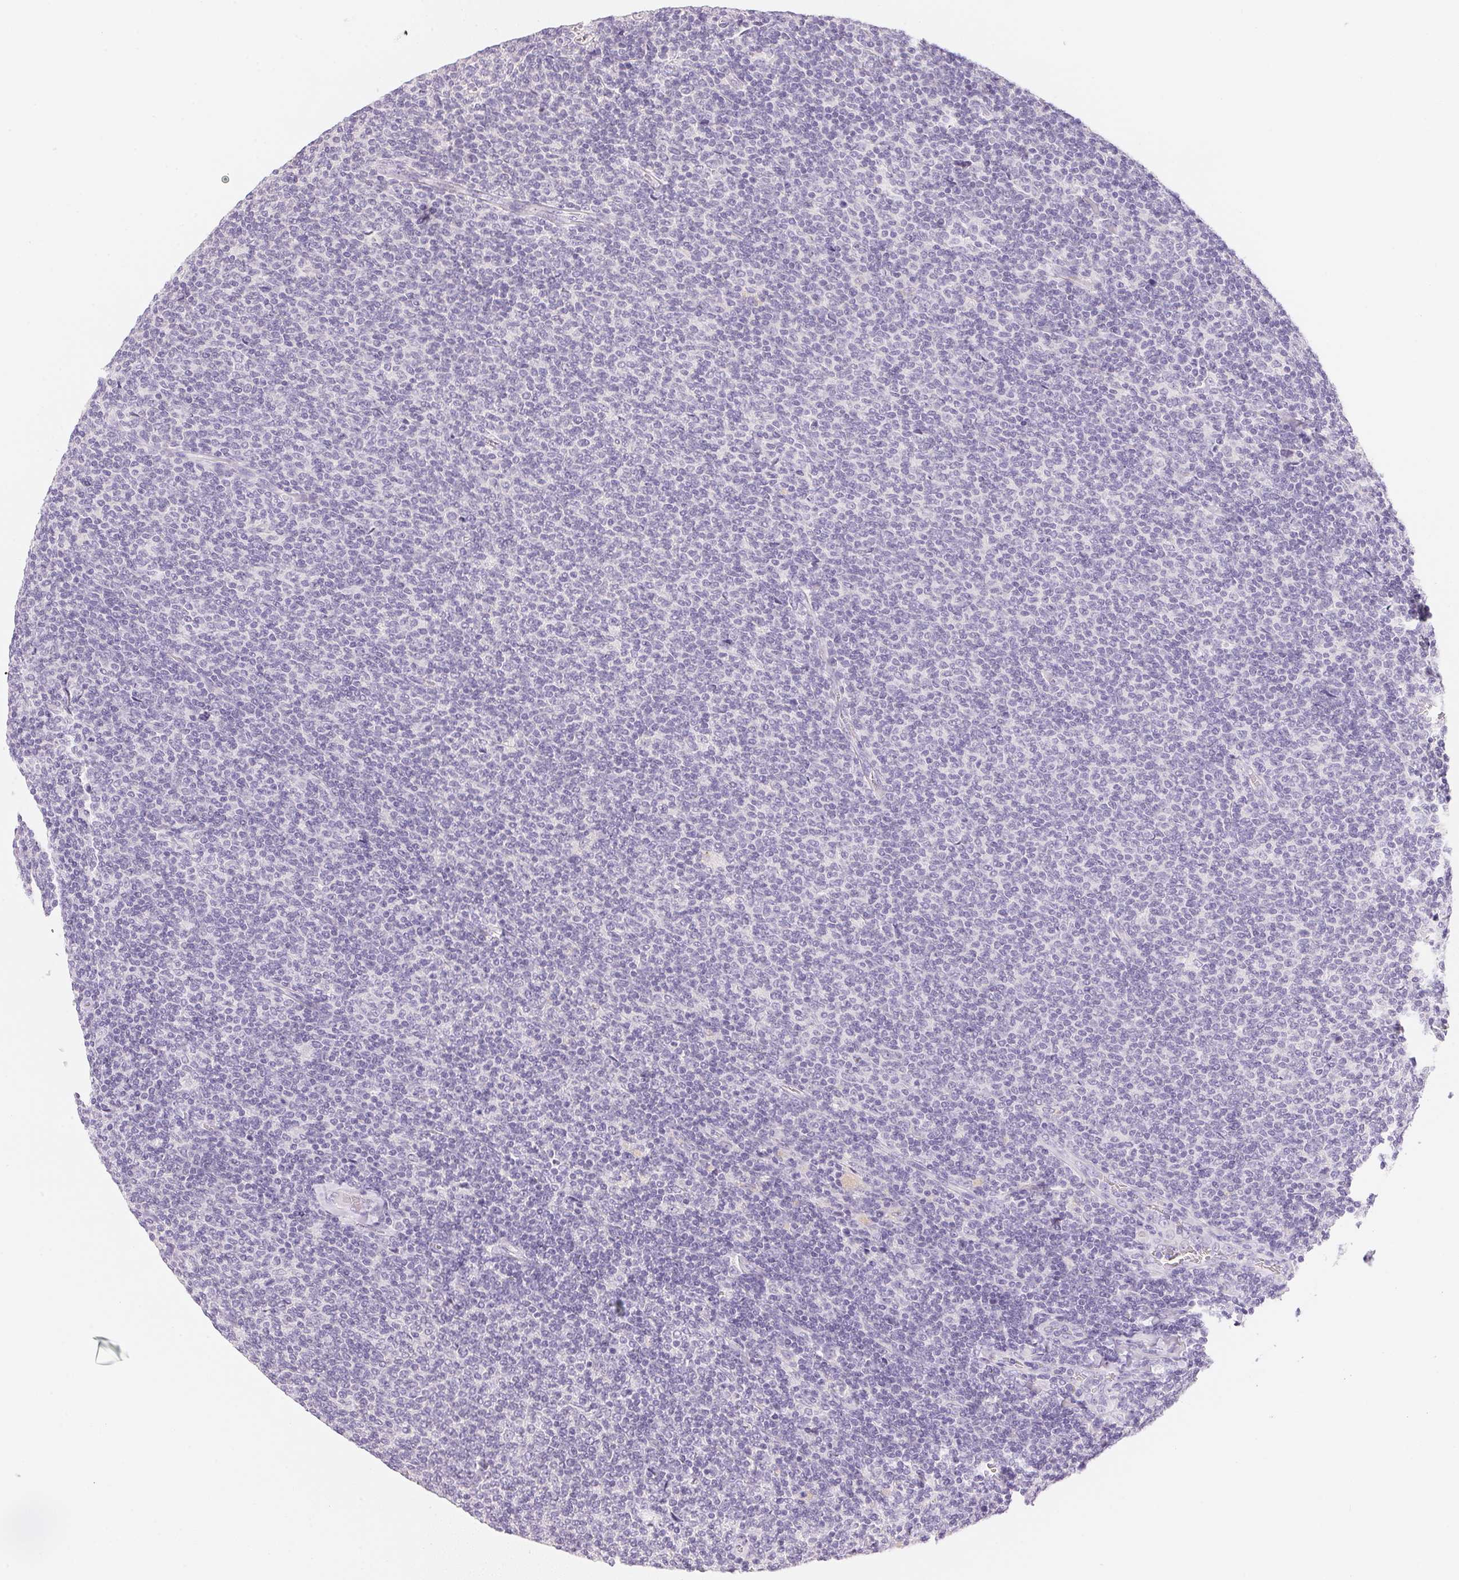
{"staining": {"intensity": "negative", "quantity": "none", "location": "none"}, "tissue": "lymphoma", "cell_type": "Tumor cells", "image_type": "cancer", "snomed": [{"axis": "morphology", "description": "Malignant lymphoma, non-Hodgkin's type, Low grade"}, {"axis": "topography", "description": "Lymph node"}], "caption": "IHC of low-grade malignant lymphoma, non-Hodgkin's type reveals no positivity in tumor cells. Brightfield microscopy of immunohistochemistry (IHC) stained with DAB (3,3'-diaminobenzidine) (brown) and hematoxylin (blue), captured at high magnification.", "gene": "ACP3", "patient": {"sex": "male", "age": 52}}